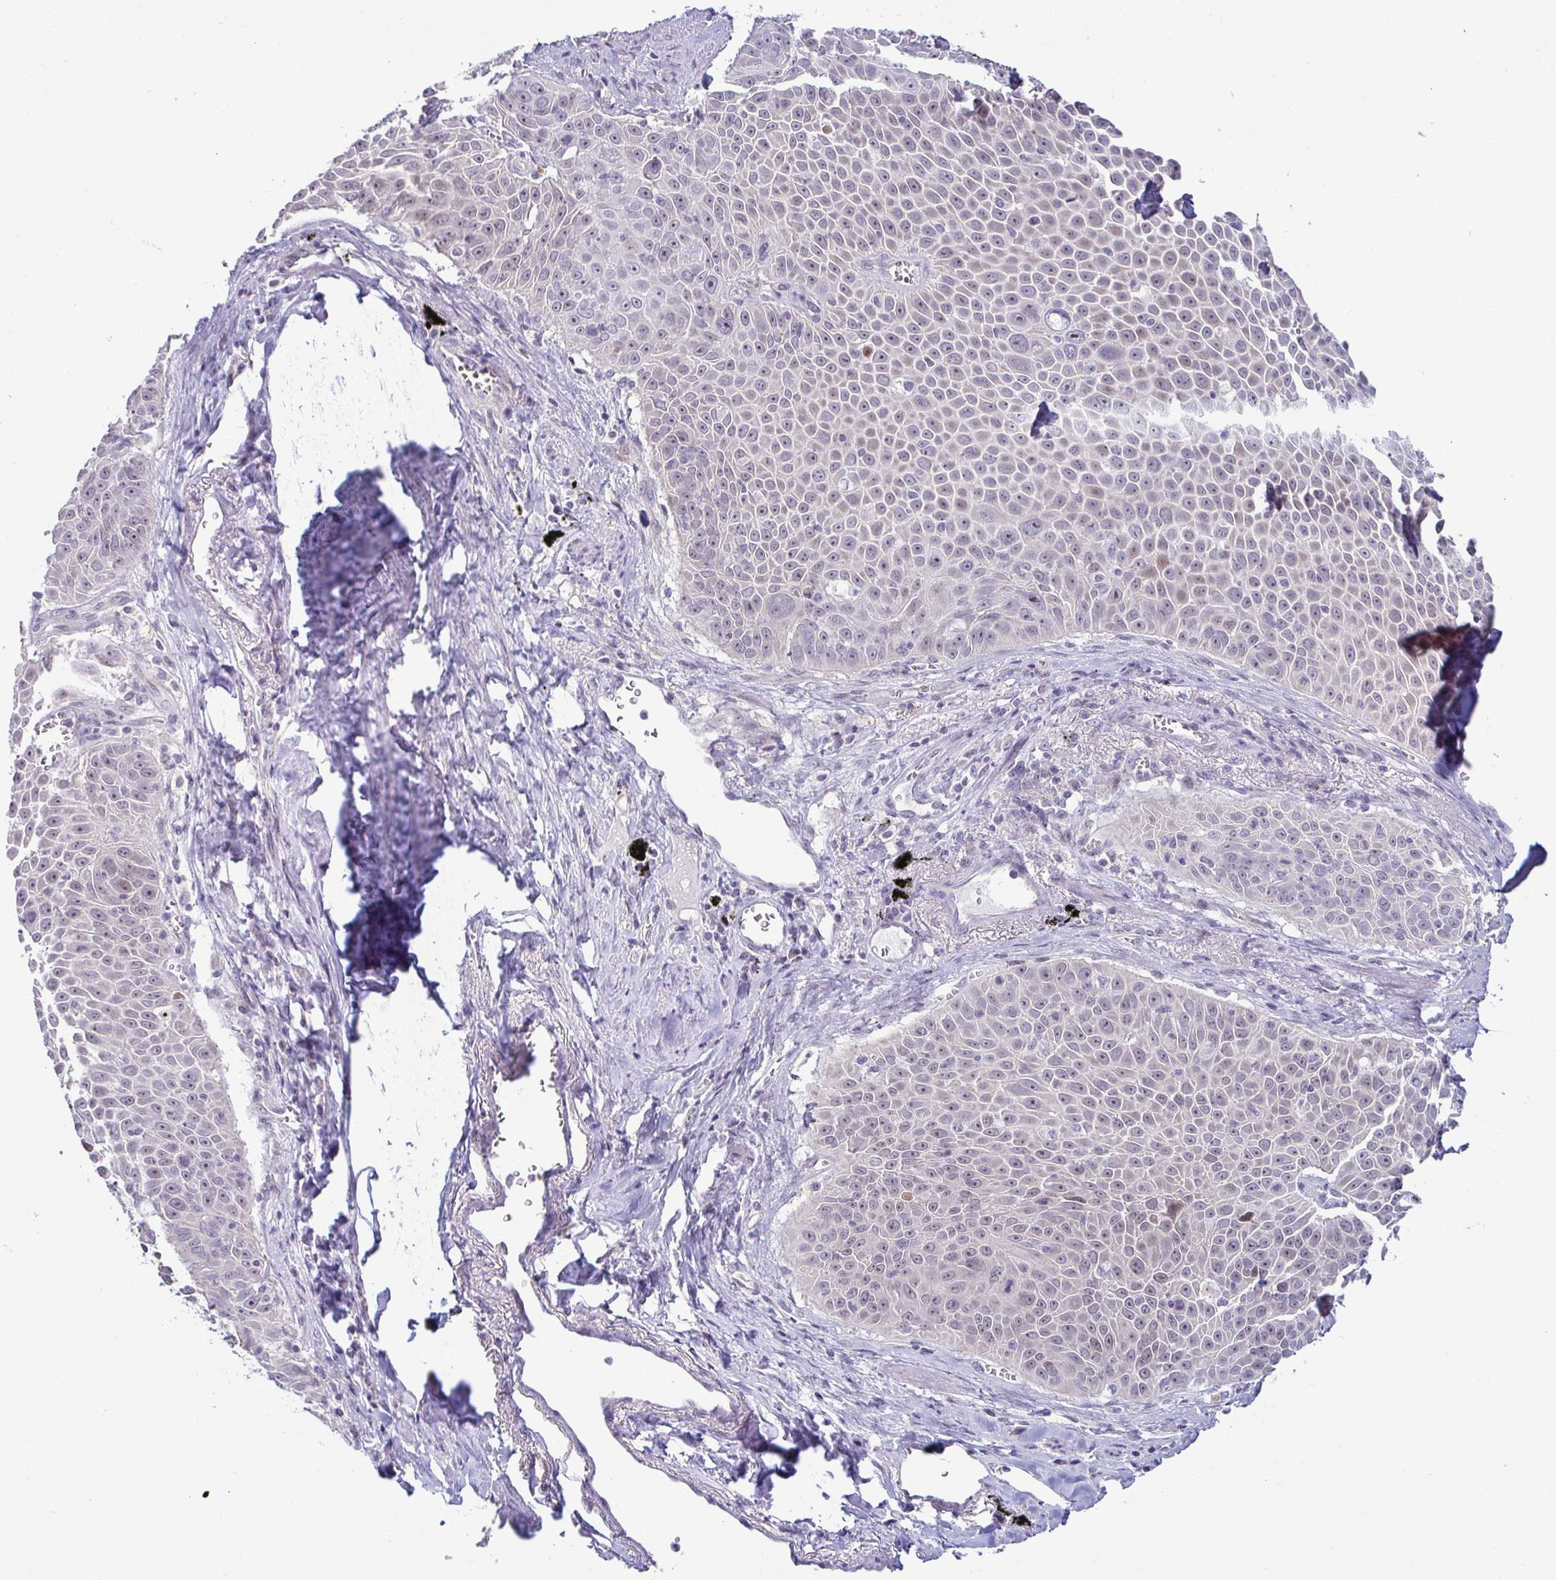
{"staining": {"intensity": "negative", "quantity": "none", "location": "none"}, "tissue": "lung cancer", "cell_type": "Tumor cells", "image_type": "cancer", "snomed": [{"axis": "morphology", "description": "Squamous cell carcinoma, NOS"}, {"axis": "morphology", "description": "Squamous cell carcinoma, metastatic, NOS"}, {"axis": "topography", "description": "Lymph node"}, {"axis": "topography", "description": "Lung"}], "caption": "There is no significant expression in tumor cells of metastatic squamous cell carcinoma (lung).", "gene": "GSTM1", "patient": {"sex": "female", "age": 62}}